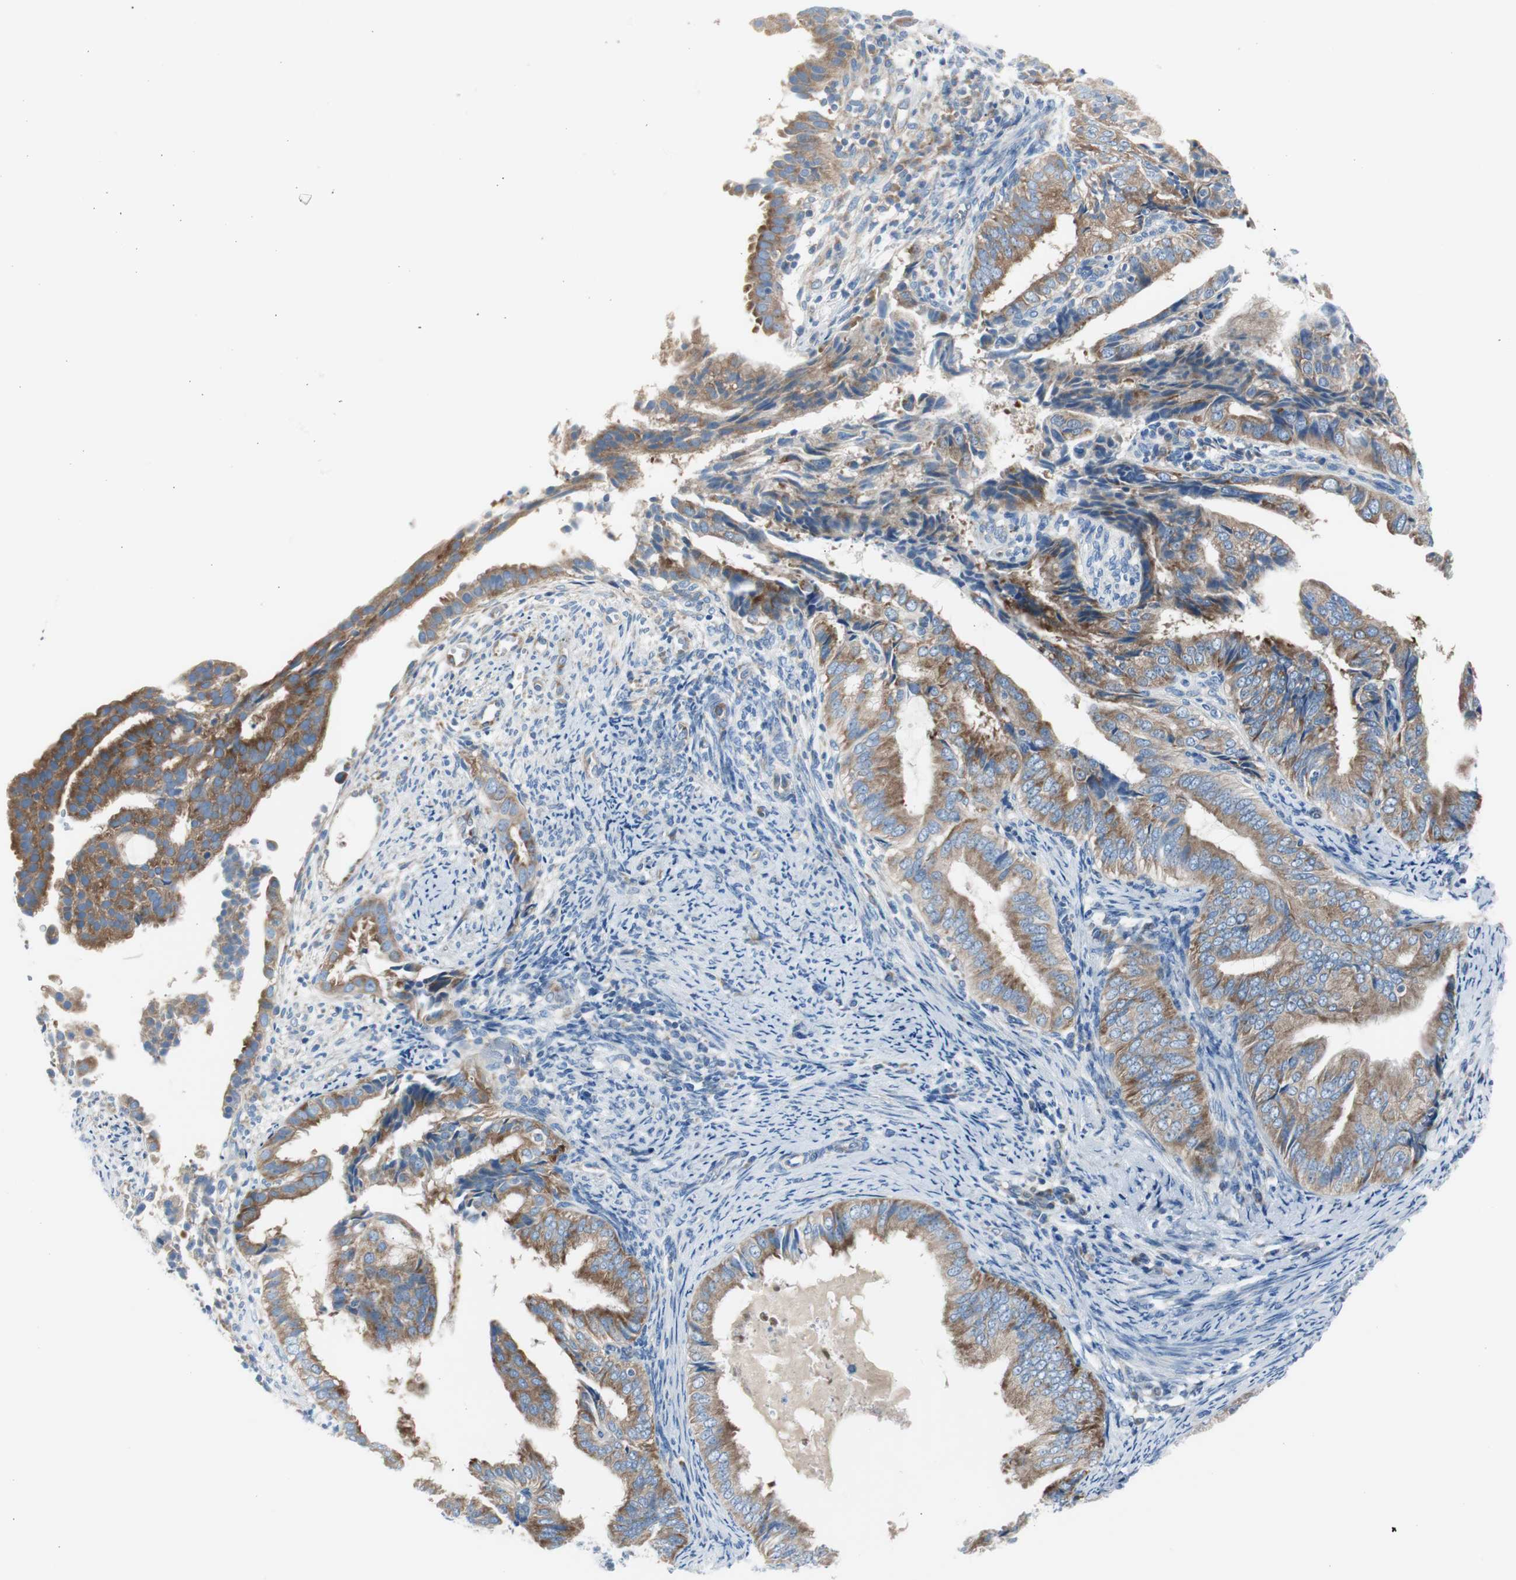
{"staining": {"intensity": "moderate", "quantity": ">75%", "location": "cytoplasmic/membranous"}, "tissue": "endometrial cancer", "cell_type": "Tumor cells", "image_type": "cancer", "snomed": [{"axis": "morphology", "description": "Adenocarcinoma, NOS"}, {"axis": "topography", "description": "Endometrium"}], "caption": "Protein expression analysis of endometrial adenocarcinoma exhibits moderate cytoplasmic/membranous expression in approximately >75% of tumor cells.", "gene": "RPS12", "patient": {"sex": "female", "age": 58}}